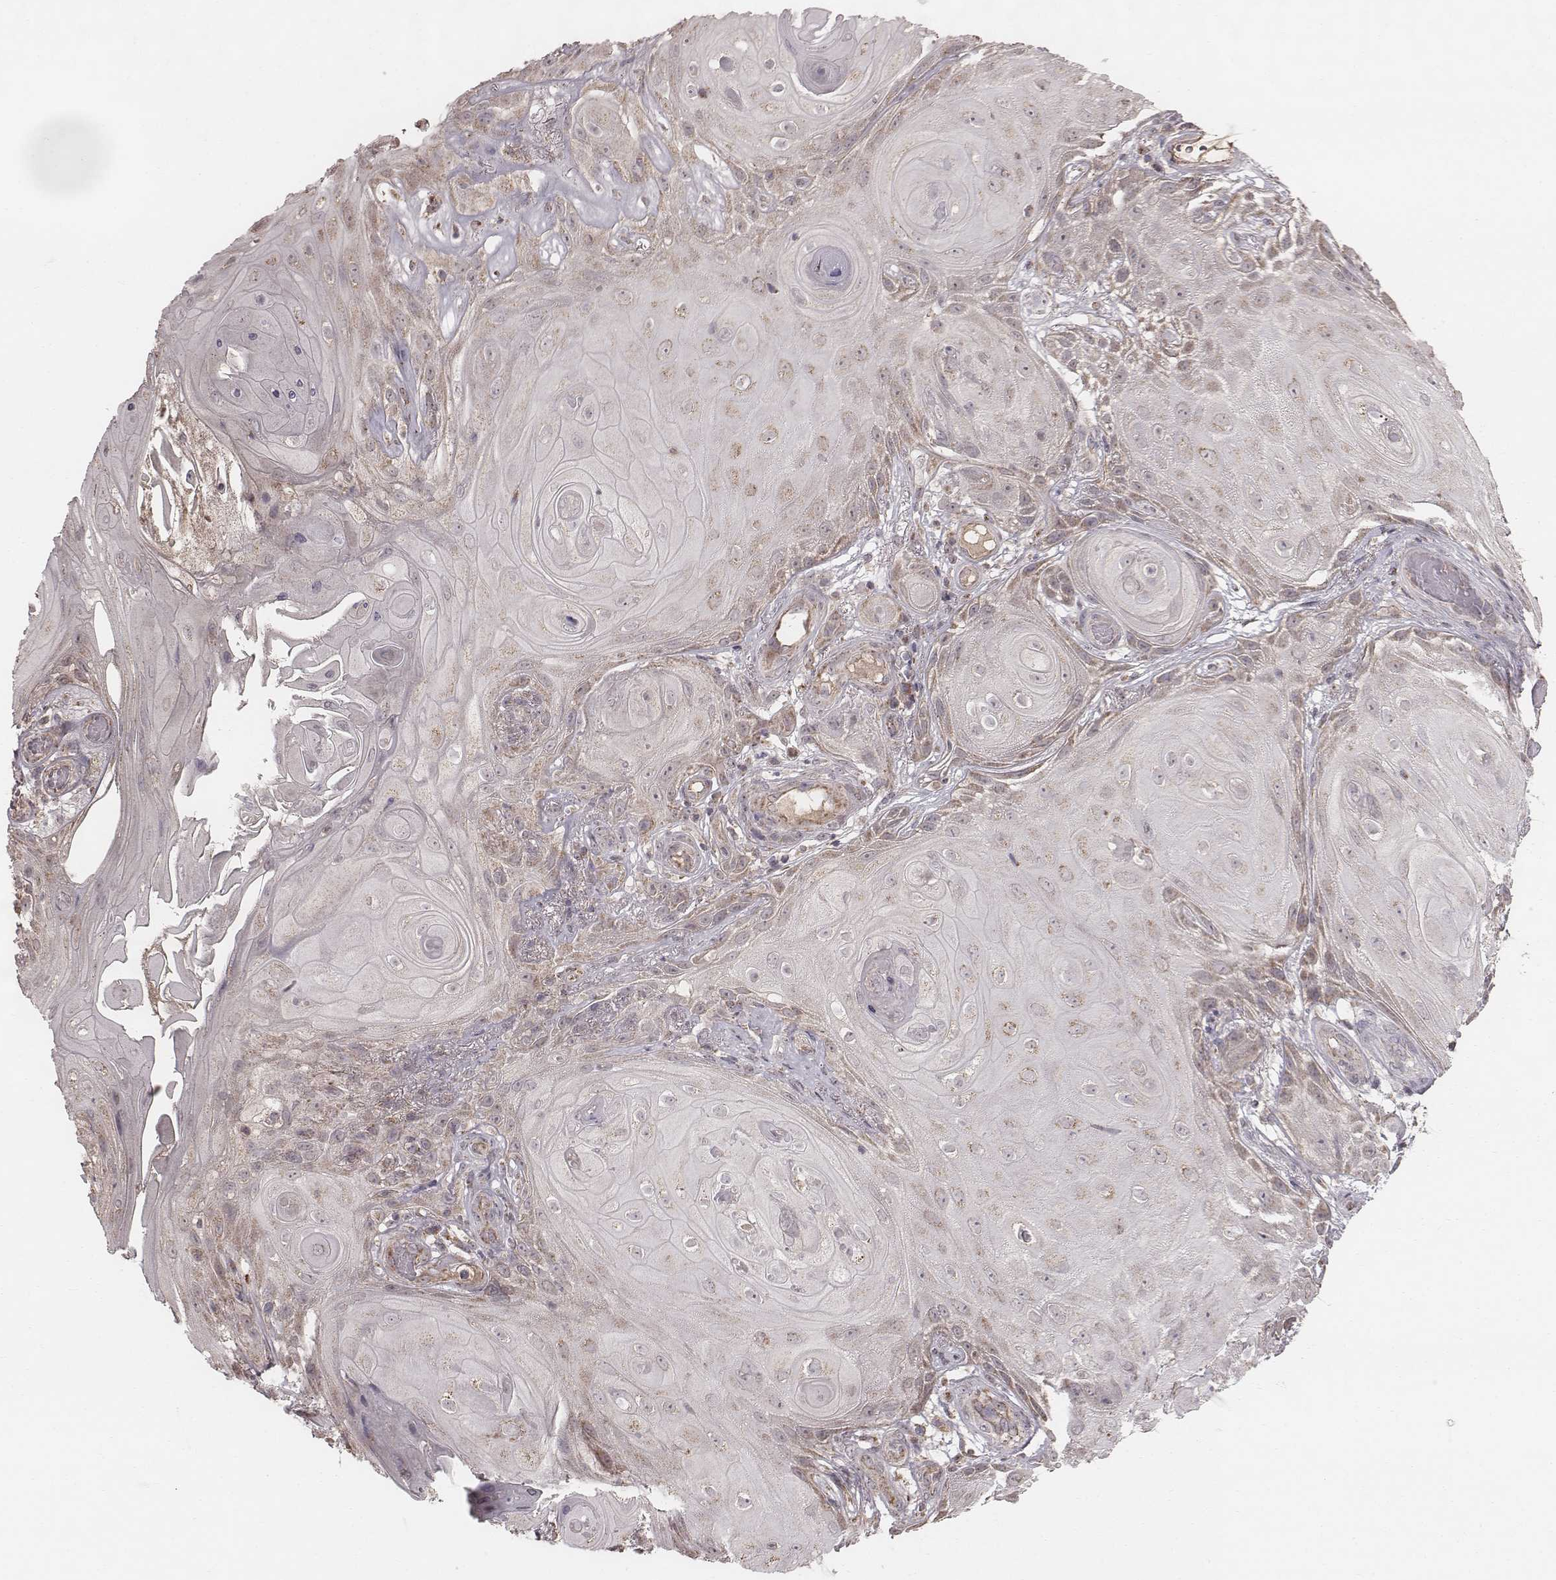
{"staining": {"intensity": "moderate", "quantity": ">75%", "location": "cytoplasmic/membranous"}, "tissue": "skin cancer", "cell_type": "Tumor cells", "image_type": "cancer", "snomed": [{"axis": "morphology", "description": "Squamous cell carcinoma, NOS"}, {"axis": "topography", "description": "Skin"}], "caption": "Brown immunohistochemical staining in human skin cancer (squamous cell carcinoma) shows moderate cytoplasmic/membranous expression in about >75% of tumor cells.", "gene": "PDCD2L", "patient": {"sex": "male", "age": 62}}